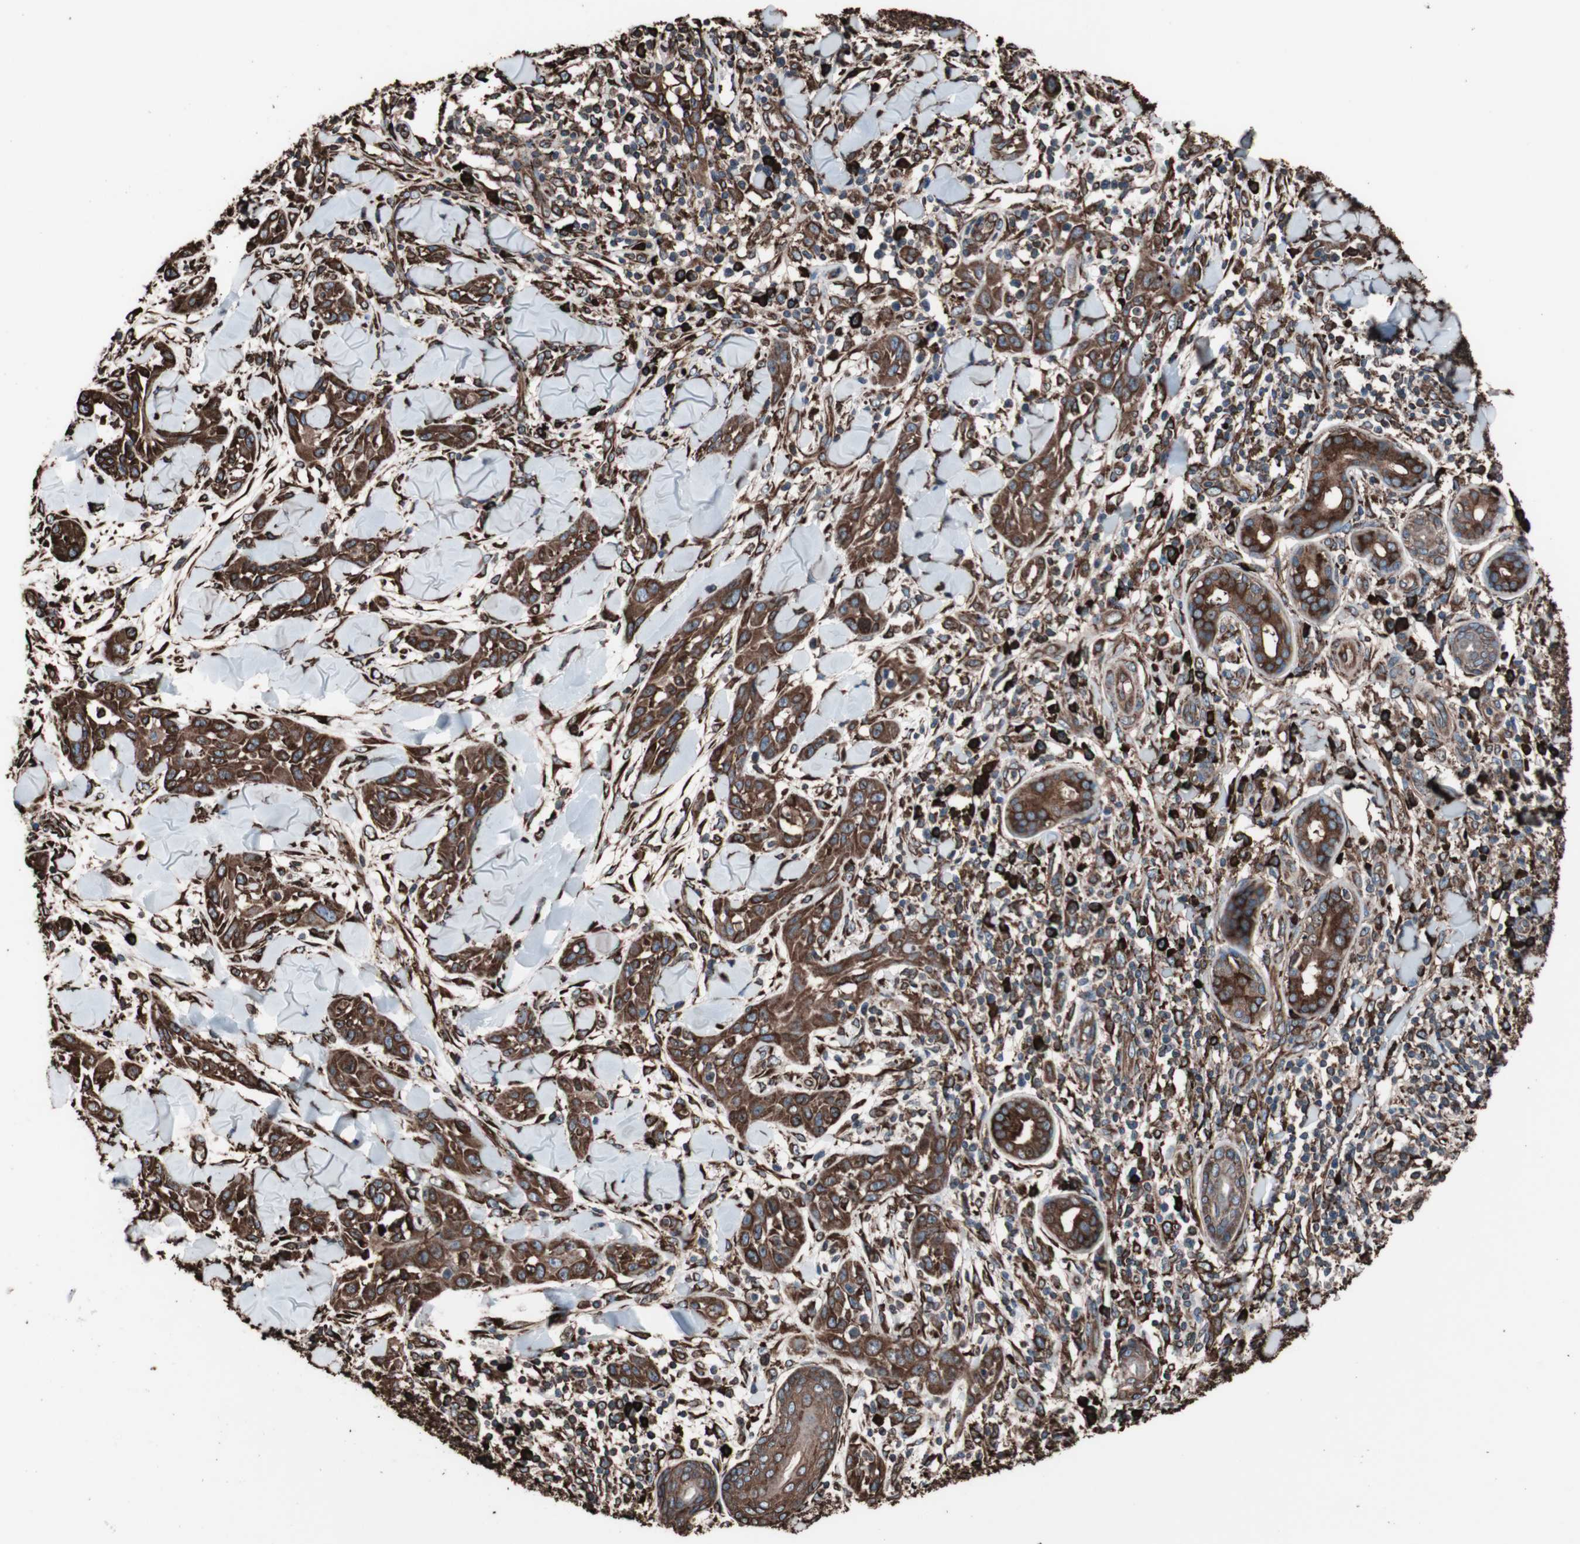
{"staining": {"intensity": "strong", "quantity": ">75%", "location": "cytoplasmic/membranous"}, "tissue": "skin cancer", "cell_type": "Tumor cells", "image_type": "cancer", "snomed": [{"axis": "morphology", "description": "Squamous cell carcinoma, NOS"}, {"axis": "topography", "description": "Skin"}], "caption": "Strong cytoplasmic/membranous positivity for a protein is identified in about >75% of tumor cells of squamous cell carcinoma (skin) using immunohistochemistry.", "gene": "HSP90B1", "patient": {"sex": "male", "age": 24}}